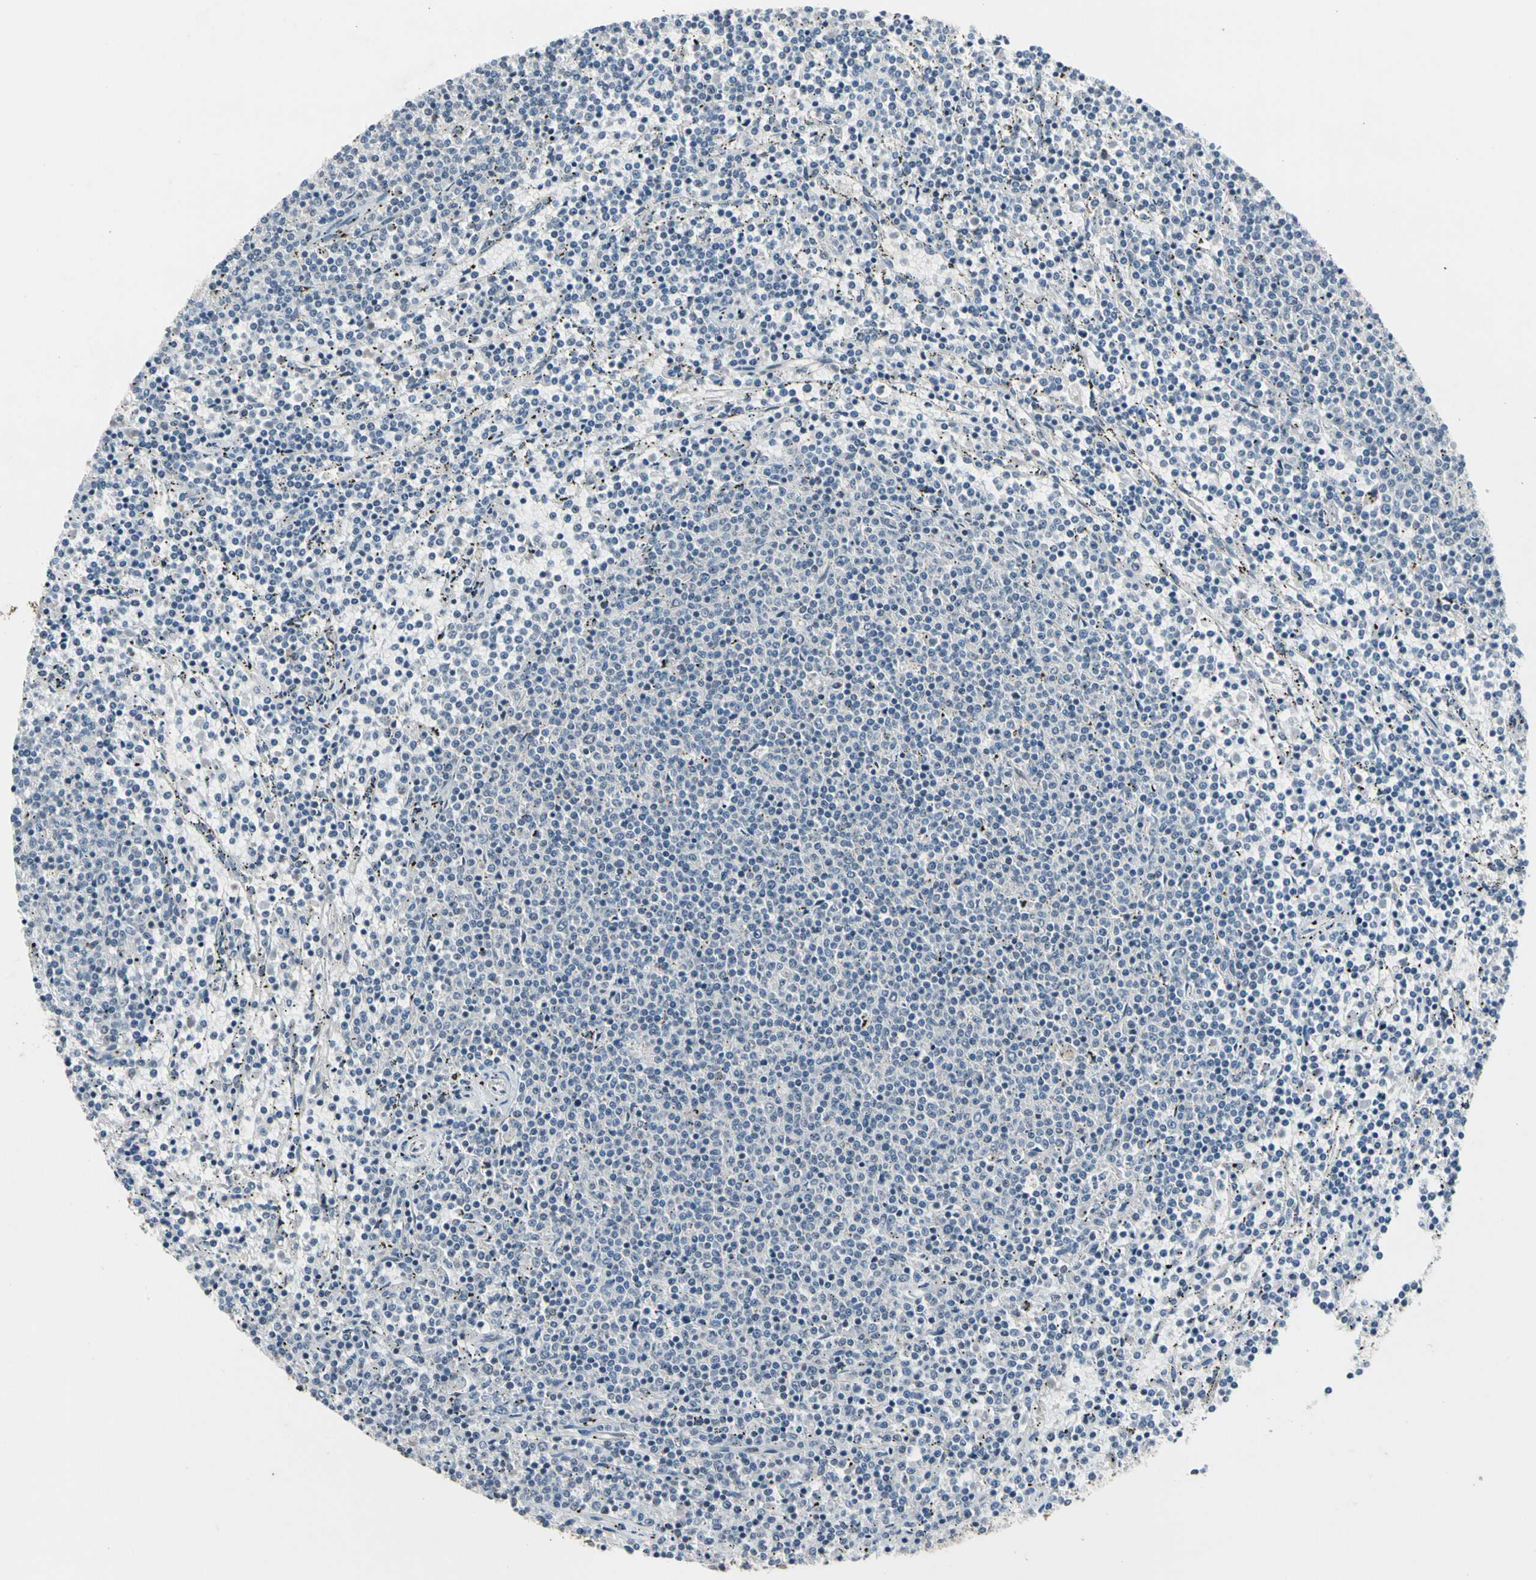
{"staining": {"intensity": "negative", "quantity": "none", "location": "none"}, "tissue": "lymphoma", "cell_type": "Tumor cells", "image_type": "cancer", "snomed": [{"axis": "morphology", "description": "Malignant lymphoma, non-Hodgkin's type, Low grade"}, {"axis": "topography", "description": "Spleen"}], "caption": "Tumor cells show no significant positivity in low-grade malignant lymphoma, non-Hodgkin's type.", "gene": "SV2A", "patient": {"sex": "female", "age": 50}}